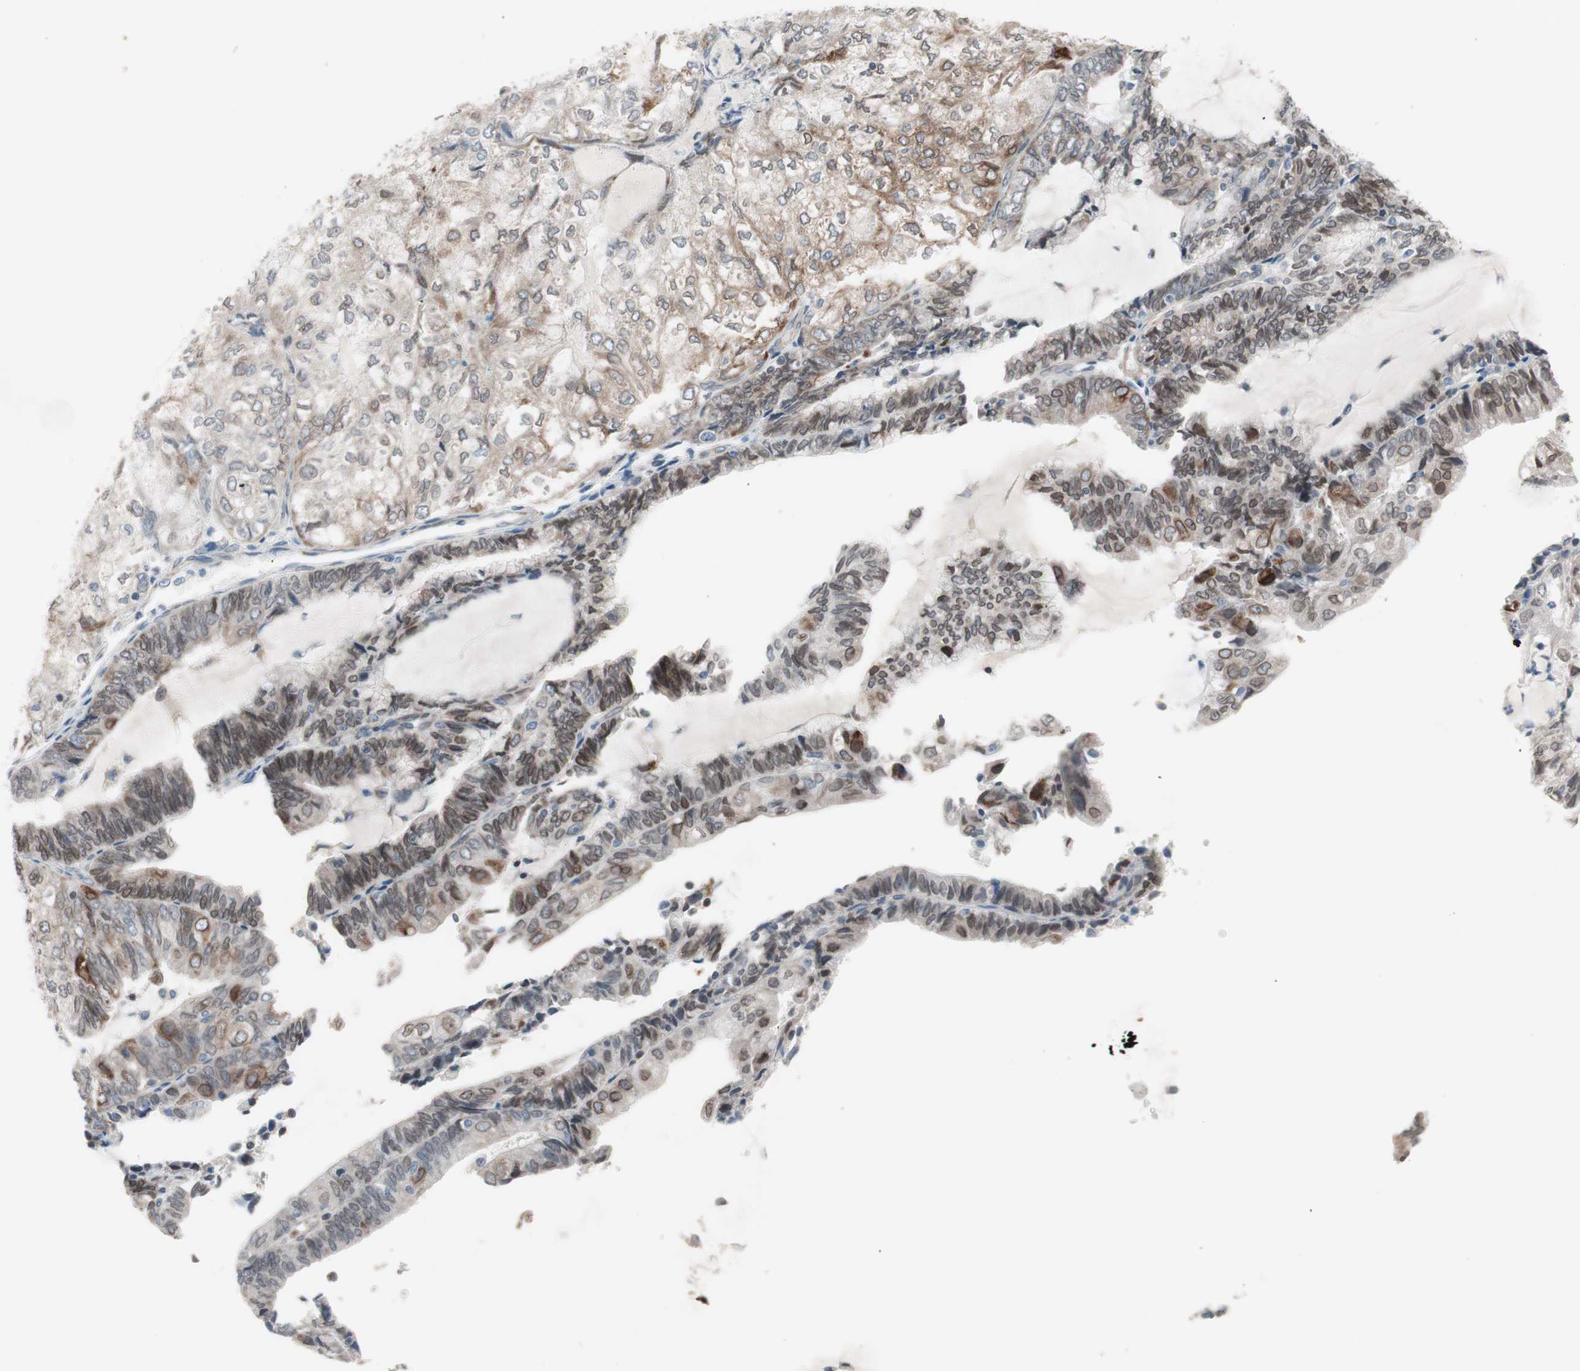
{"staining": {"intensity": "weak", "quantity": "25%-75%", "location": "cytoplasmic/membranous,nuclear"}, "tissue": "endometrial cancer", "cell_type": "Tumor cells", "image_type": "cancer", "snomed": [{"axis": "morphology", "description": "Adenocarcinoma, NOS"}, {"axis": "topography", "description": "Endometrium"}], "caption": "Immunohistochemistry photomicrograph of human adenocarcinoma (endometrial) stained for a protein (brown), which displays low levels of weak cytoplasmic/membranous and nuclear staining in about 25%-75% of tumor cells.", "gene": "ARNT2", "patient": {"sex": "female", "age": 81}}